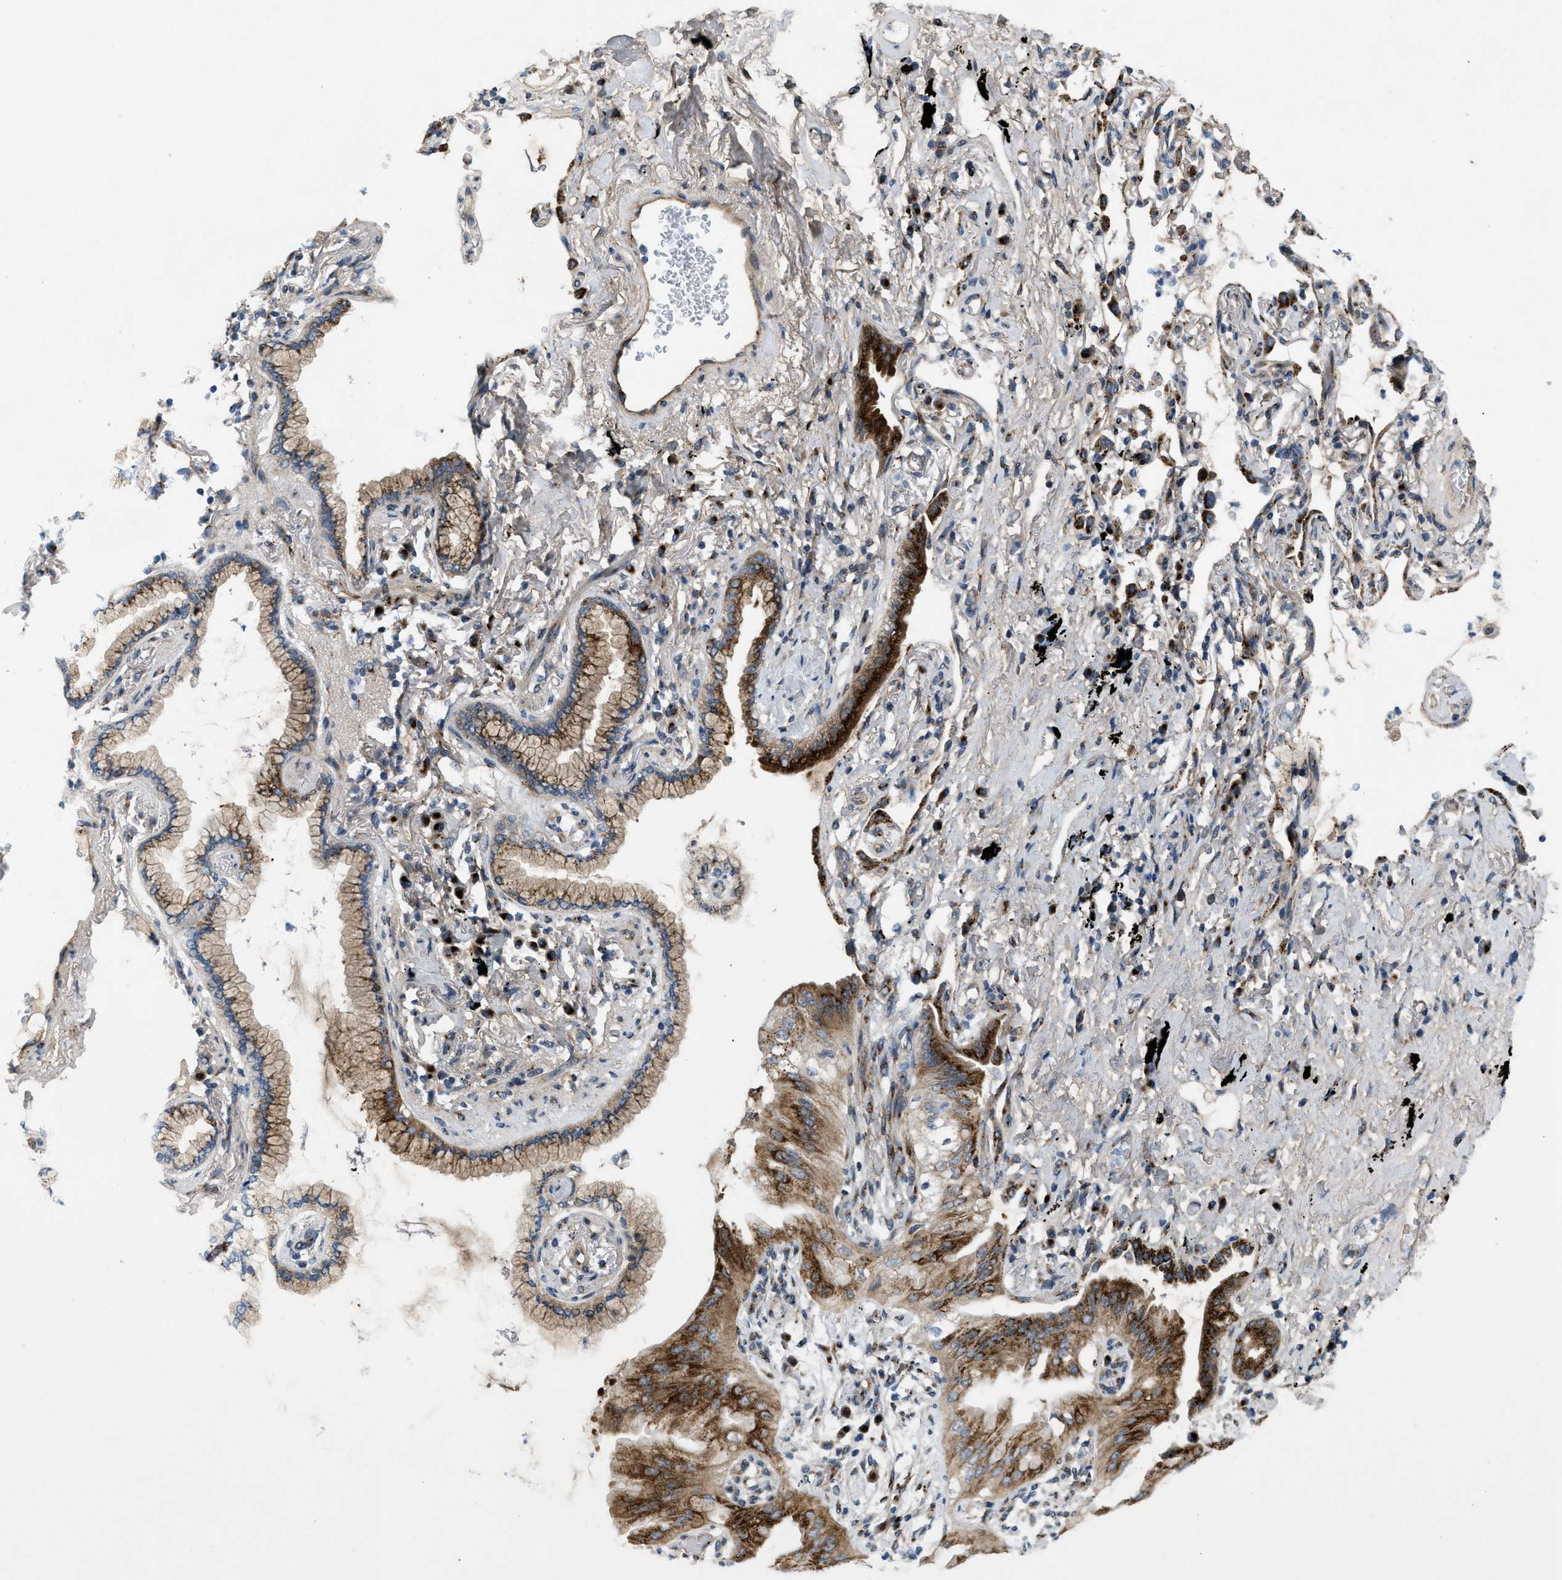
{"staining": {"intensity": "strong", "quantity": "25%-75%", "location": "cytoplasmic/membranous"}, "tissue": "lung cancer", "cell_type": "Tumor cells", "image_type": "cancer", "snomed": [{"axis": "morphology", "description": "Normal tissue, NOS"}, {"axis": "morphology", "description": "Adenocarcinoma, NOS"}, {"axis": "topography", "description": "Bronchus"}, {"axis": "topography", "description": "Lung"}], "caption": "Adenocarcinoma (lung) was stained to show a protein in brown. There is high levels of strong cytoplasmic/membranous staining in approximately 25%-75% of tumor cells. The staining was performed using DAB (3,3'-diaminobenzidine) to visualize the protein expression in brown, while the nuclei were stained in blue with hematoxylin (Magnification: 20x).", "gene": "ZNF70", "patient": {"sex": "female", "age": 70}}